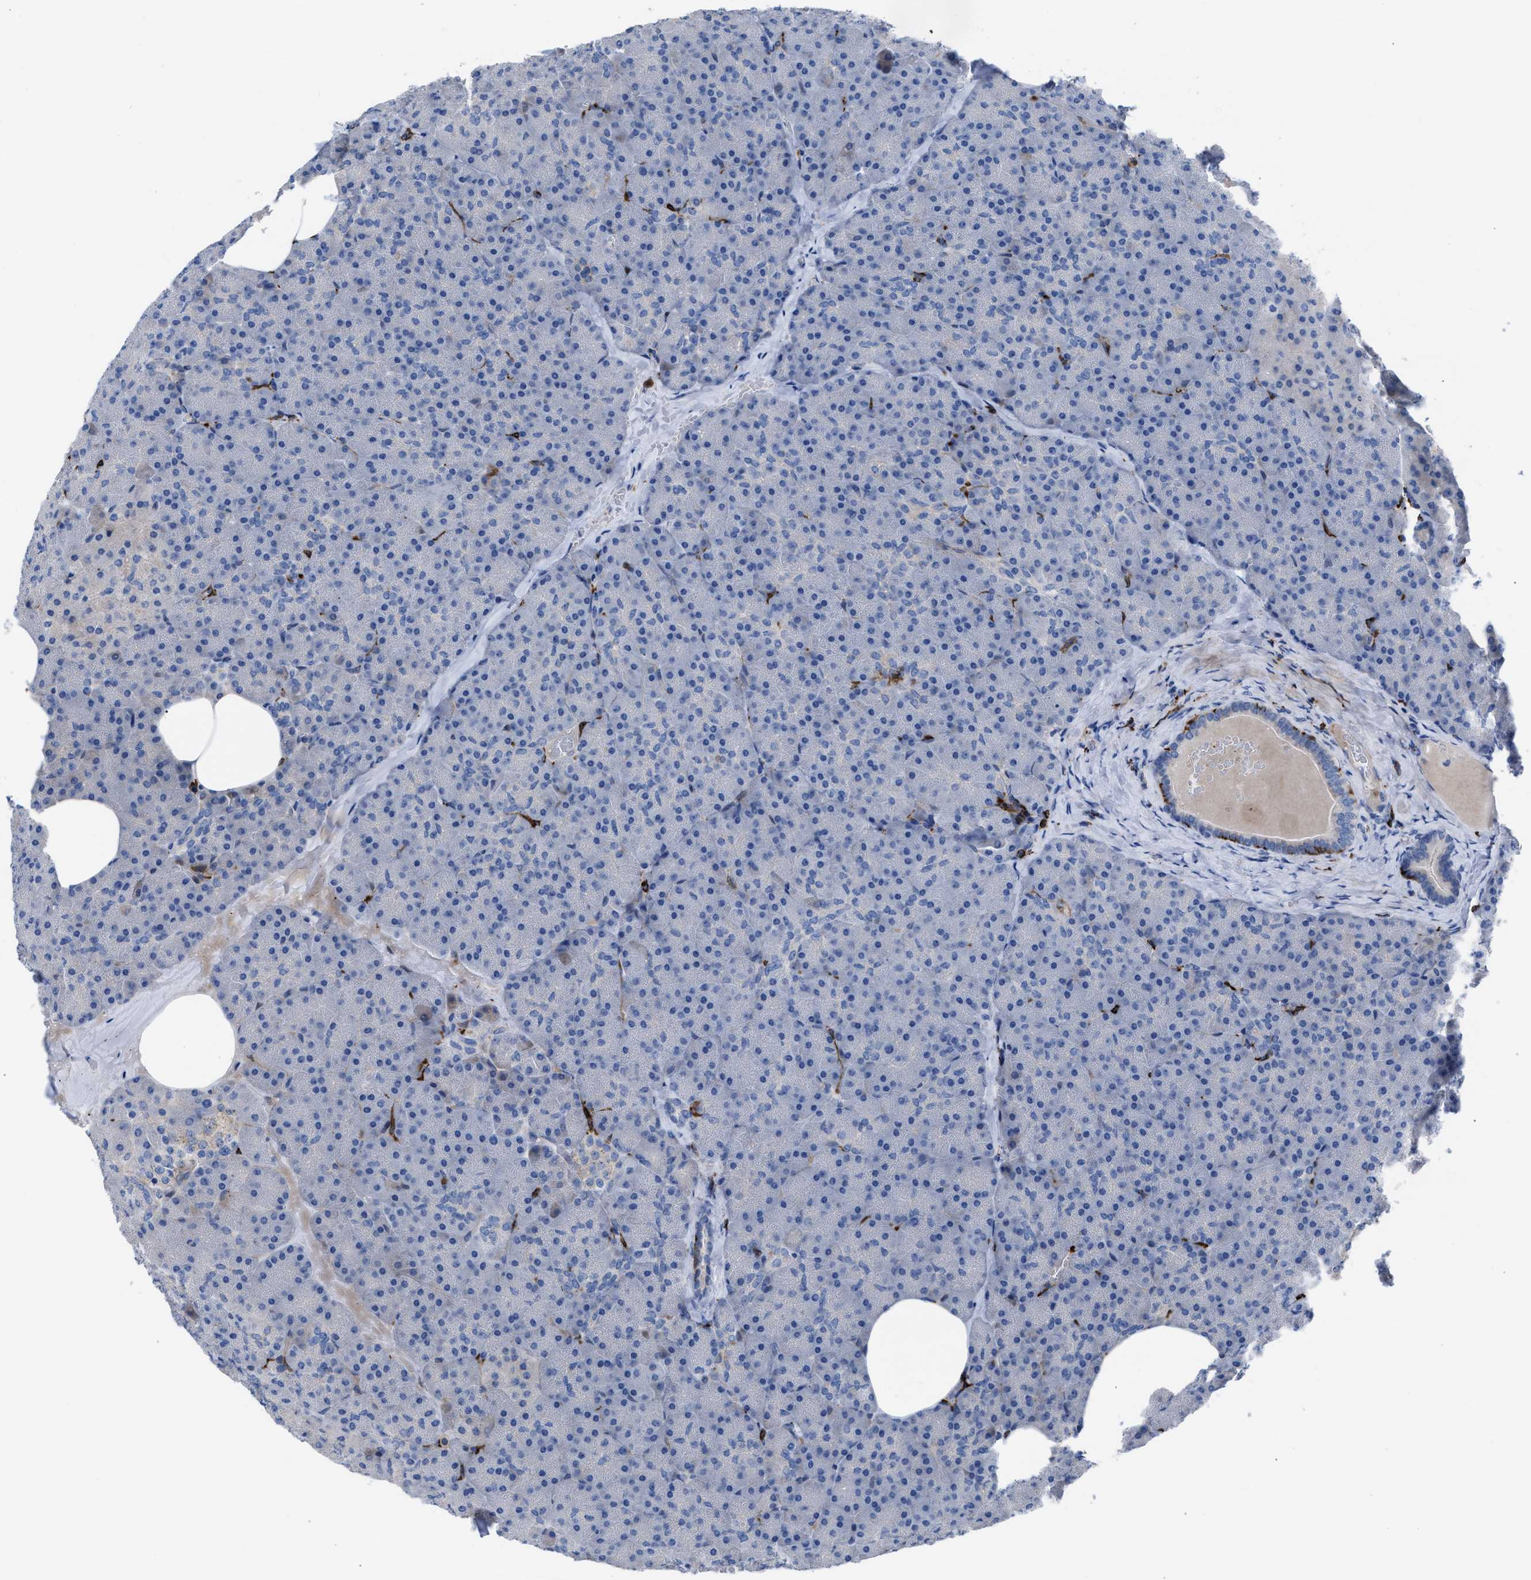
{"staining": {"intensity": "negative", "quantity": "none", "location": "none"}, "tissue": "pancreas", "cell_type": "Exocrine glandular cells", "image_type": "normal", "snomed": [{"axis": "morphology", "description": "Normal tissue, NOS"}, {"axis": "morphology", "description": "Carcinoid, malignant, NOS"}, {"axis": "topography", "description": "Pancreas"}], "caption": "A high-resolution image shows IHC staining of benign pancreas, which shows no significant staining in exocrine glandular cells.", "gene": "SLC47A1", "patient": {"sex": "female", "age": 35}}